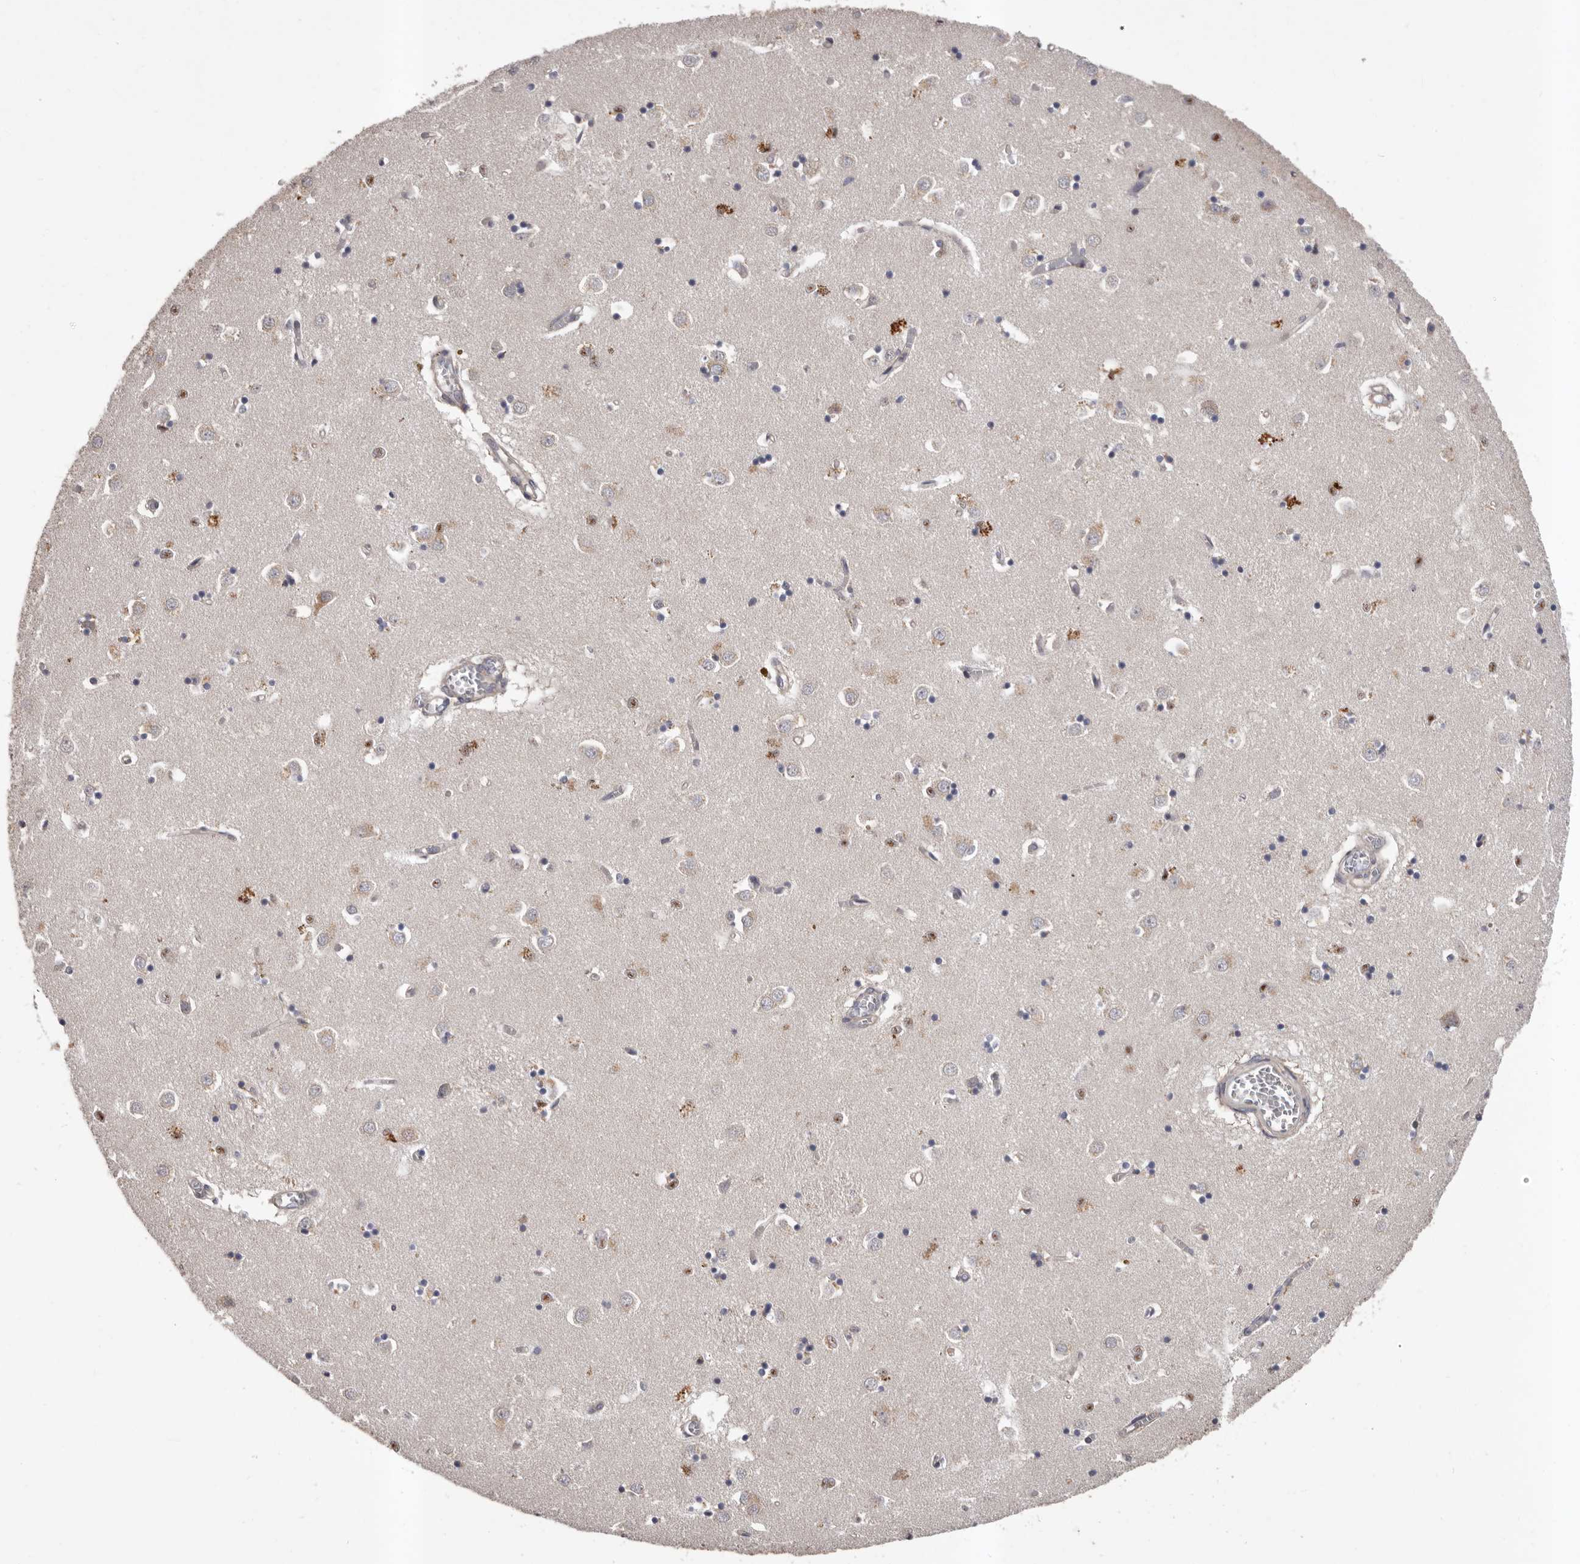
{"staining": {"intensity": "weak", "quantity": "<25%", "location": "cytoplasmic/membranous"}, "tissue": "caudate", "cell_type": "Glial cells", "image_type": "normal", "snomed": [{"axis": "morphology", "description": "Normal tissue, NOS"}, {"axis": "topography", "description": "Lateral ventricle wall"}], "caption": "DAB immunohistochemical staining of normal human caudate displays no significant expression in glial cells.", "gene": "PRKD1", "patient": {"sex": "male", "age": 70}}